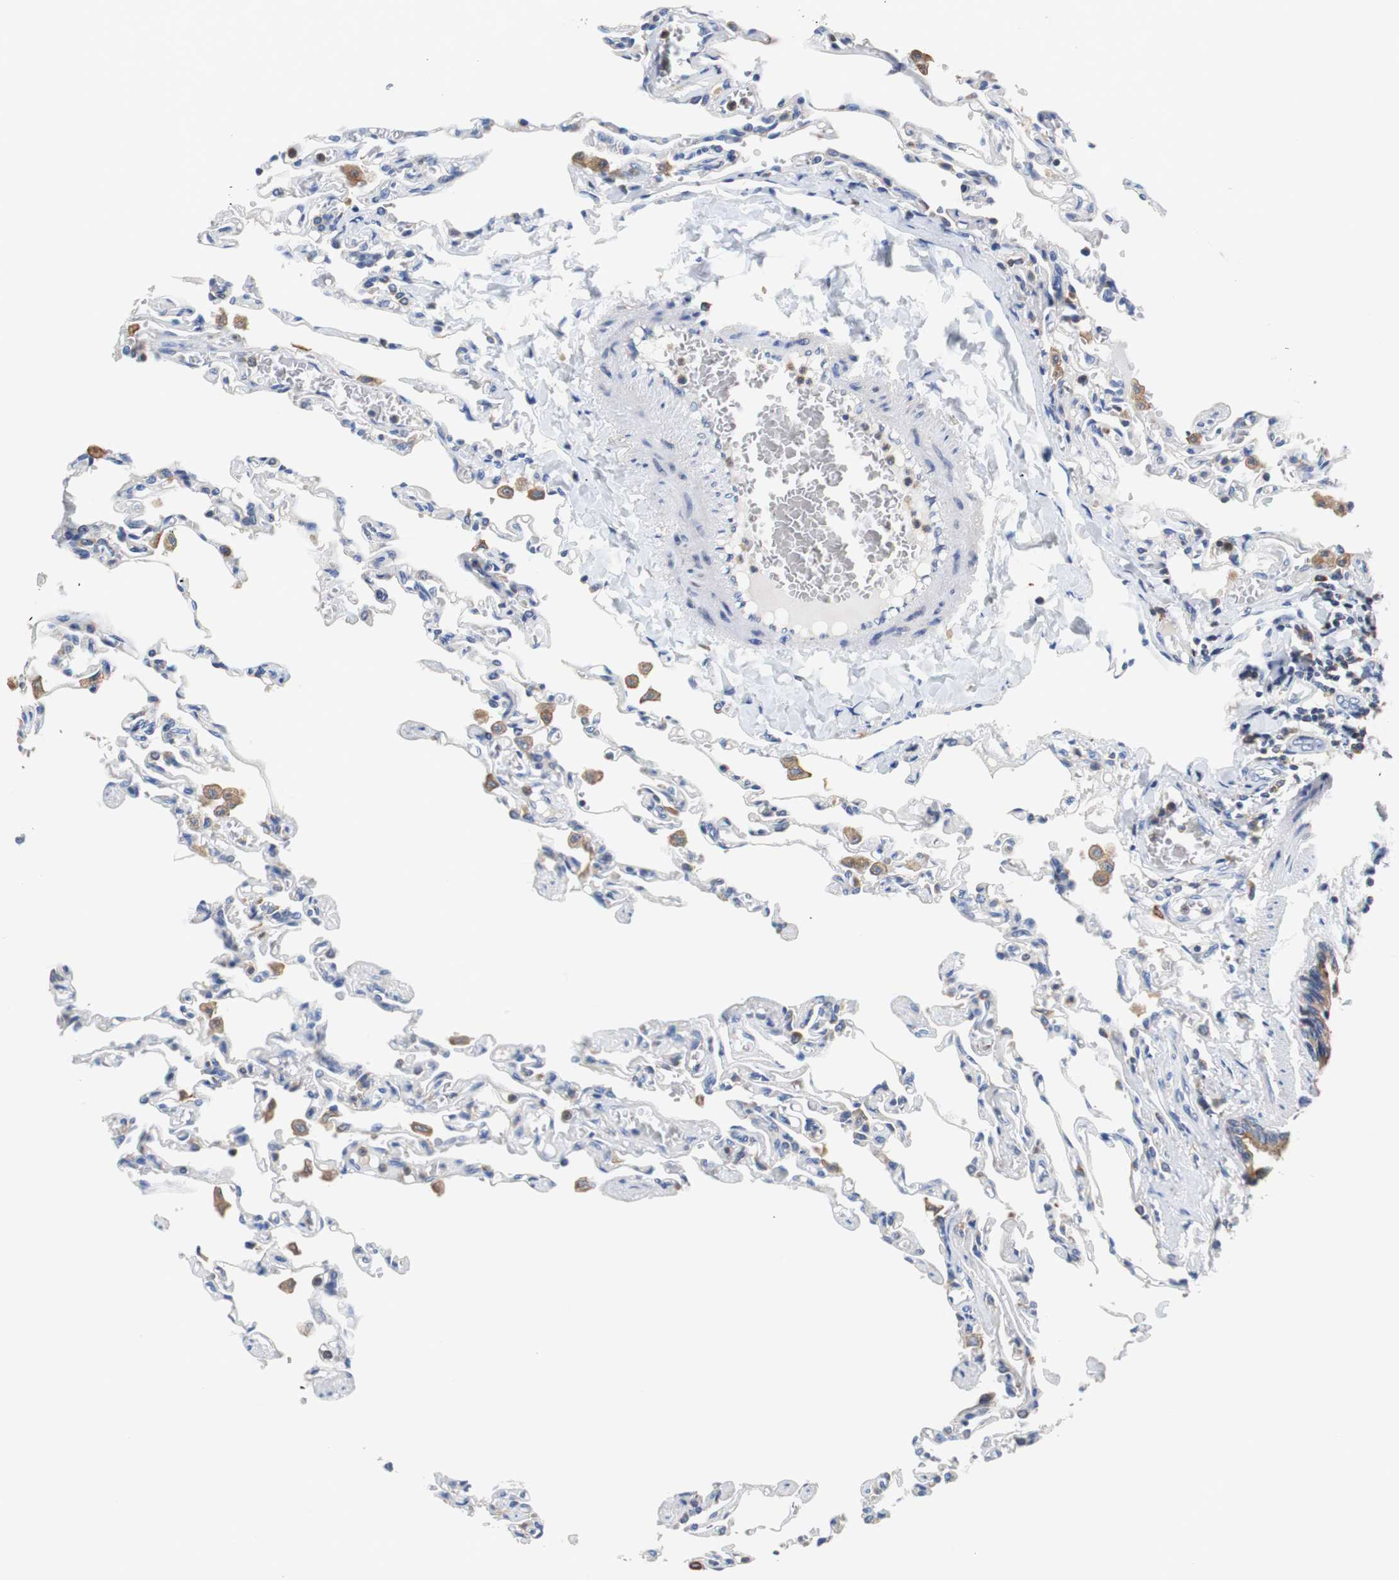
{"staining": {"intensity": "weak", "quantity": "25%-75%", "location": "cytoplasmic/membranous"}, "tissue": "lung", "cell_type": "Alveolar cells", "image_type": "normal", "snomed": [{"axis": "morphology", "description": "Normal tissue, NOS"}, {"axis": "topography", "description": "Lung"}], "caption": "Immunohistochemical staining of benign lung reveals weak cytoplasmic/membranous protein positivity in approximately 25%-75% of alveolar cells.", "gene": "VAMP8", "patient": {"sex": "male", "age": 21}}